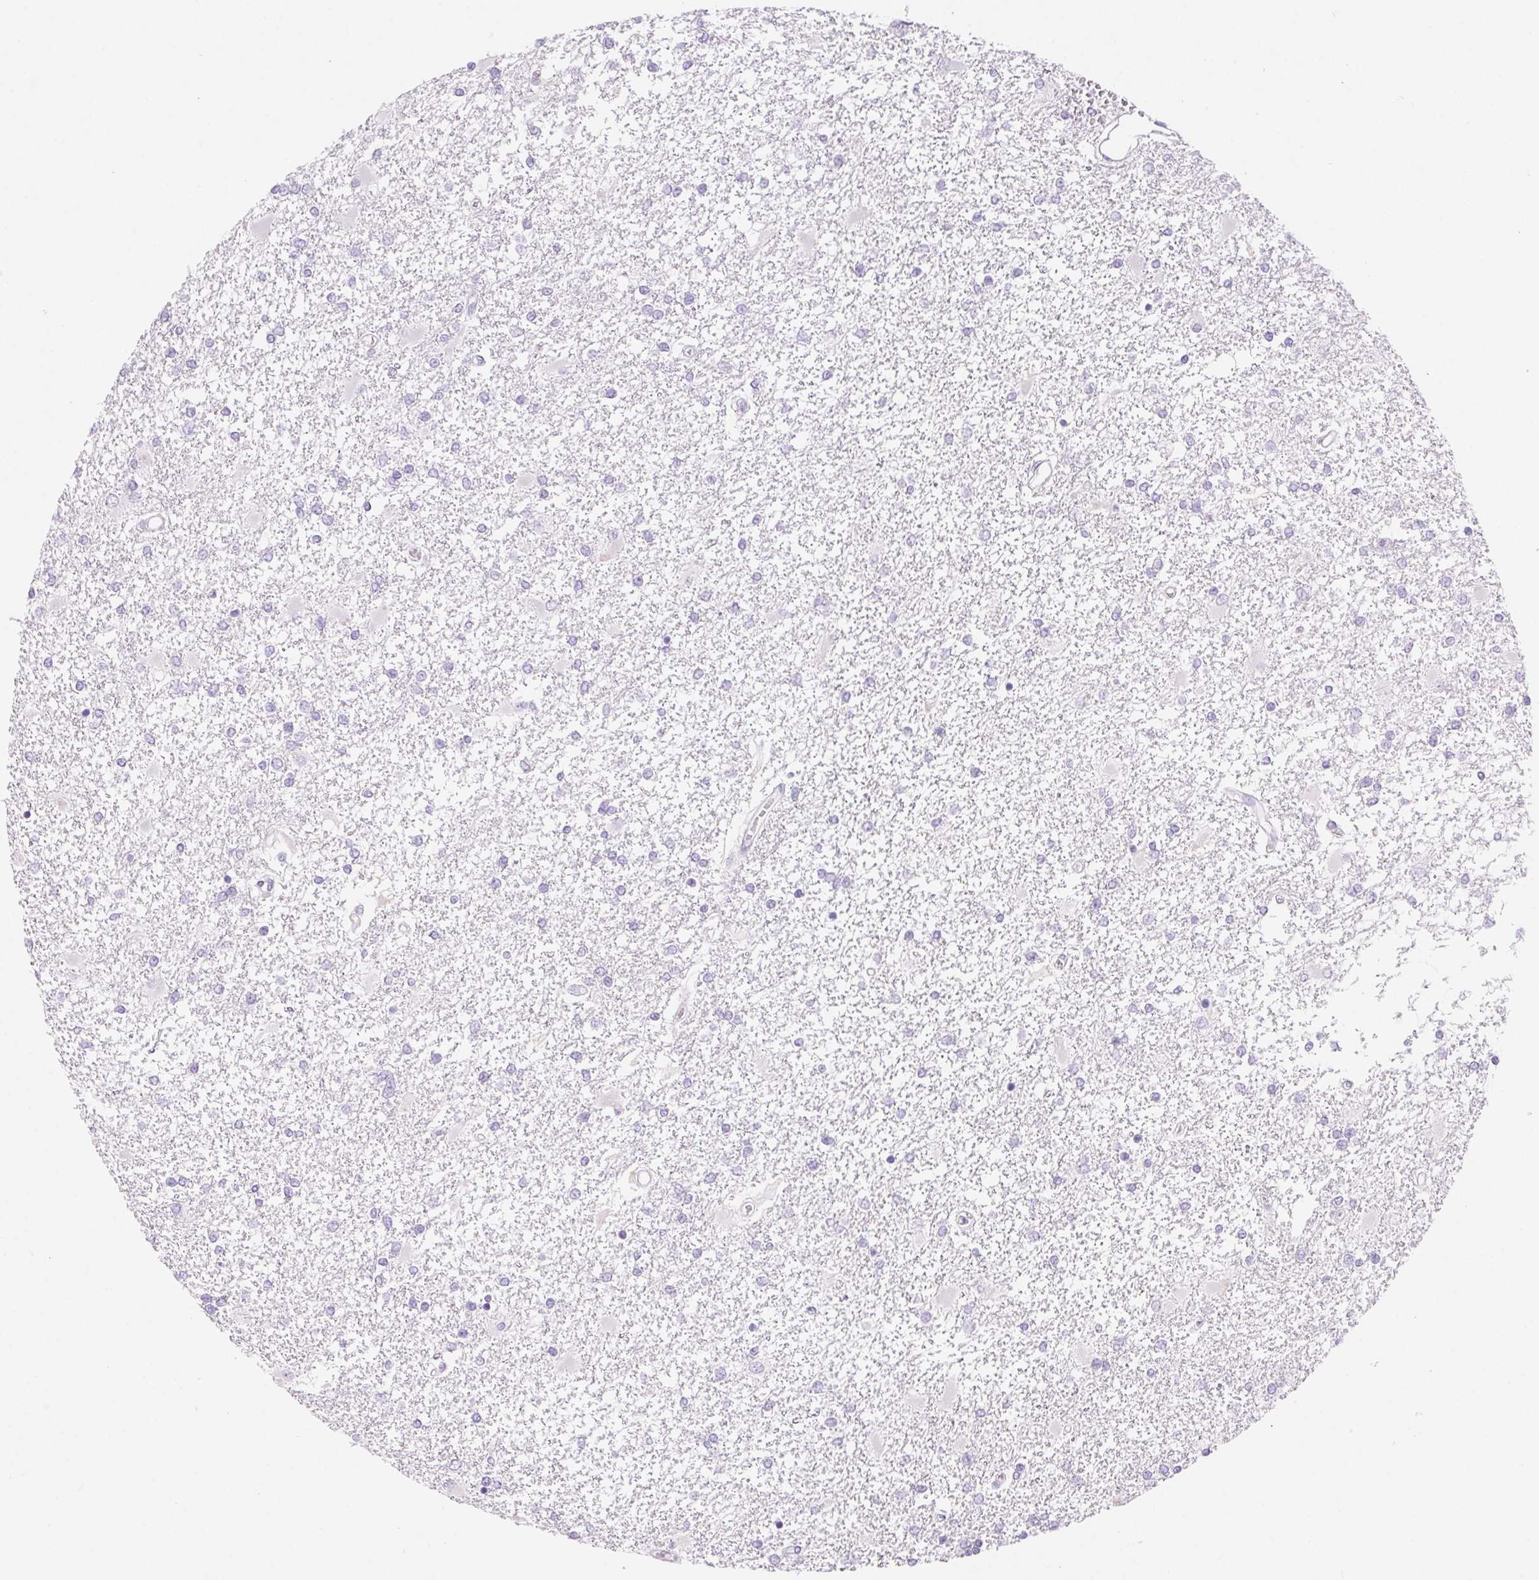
{"staining": {"intensity": "negative", "quantity": "none", "location": "none"}, "tissue": "glioma", "cell_type": "Tumor cells", "image_type": "cancer", "snomed": [{"axis": "morphology", "description": "Glioma, malignant, High grade"}, {"axis": "topography", "description": "Cerebral cortex"}], "caption": "IHC micrograph of neoplastic tissue: human glioma stained with DAB displays no significant protein staining in tumor cells. The staining was performed using DAB to visualize the protein expression in brown, while the nuclei were stained in blue with hematoxylin (Magnification: 20x).", "gene": "CLDN16", "patient": {"sex": "male", "age": 79}}